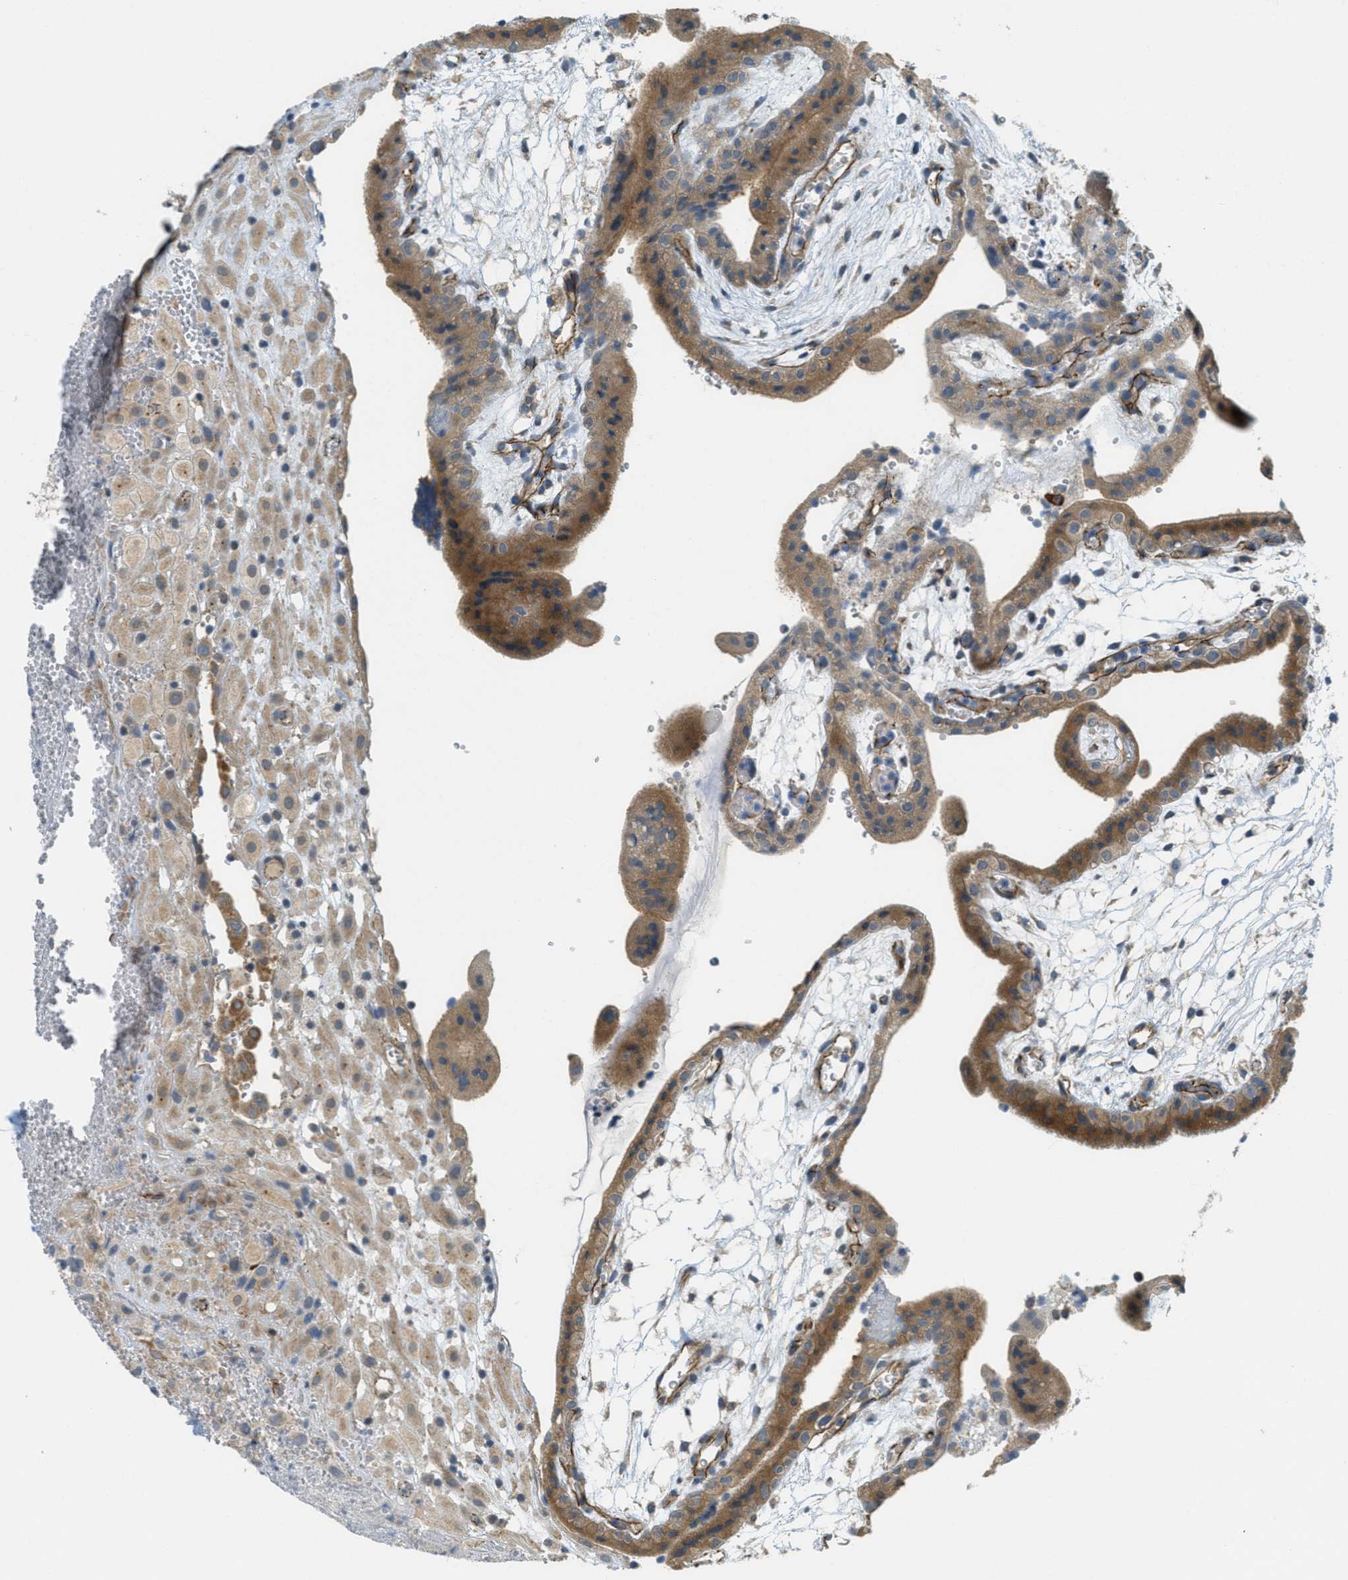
{"staining": {"intensity": "moderate", "quantity": ">75%", "location": "cytoplasmic/membranous"}, "tissue": "placenta", "cell_type": "Decidual cells", "image_type": "normal", "snomed": [{"axis": "morphology", "description": "Normal tissue, NOS"}, {"axis": "topography", "description": "Placenta"}], "caption": "High-magnification brightfield microscopy of unremarkable placenta stained with DAB (3,3'-diaminobenzidine) (brown) and counterstained with hematoxylin (blue). decidual cells exhibit moderate cytoplasmic/membranous positivity is seen in approximately>75% of cells.", "gene": "JCAD", "patient": {"sex": "female", "age": 18}}